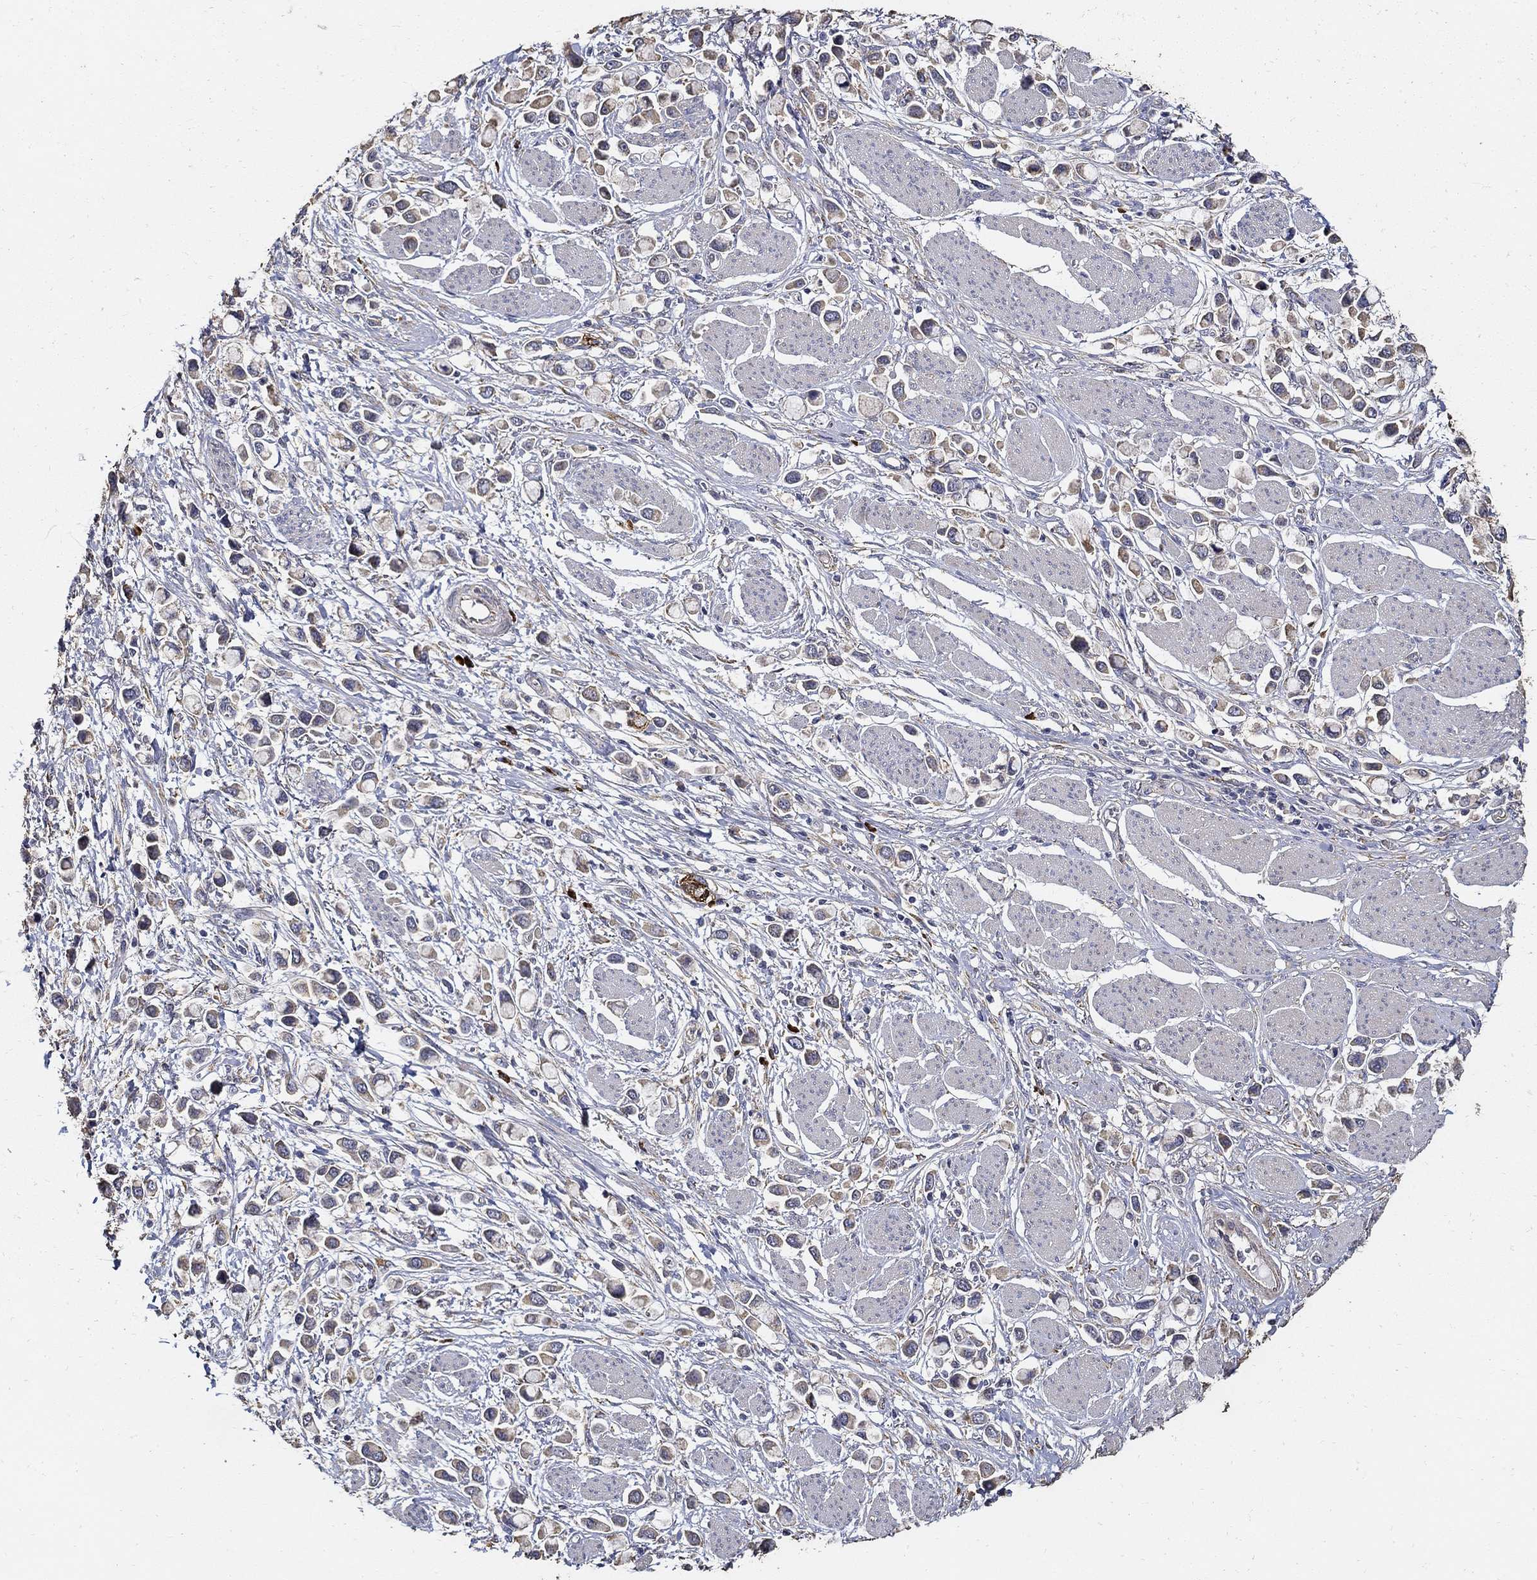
{"staining": {"intensity": "negative", "quantity": "none", "location": "none"}, "tissue": "stomach cancer", "cell_type": "Tumor cells", "image_type": "cancer", "snomed": [{"axis": "morphology", "description": "Adenocarcinoma, NOS"}, {"axis": "topography", "description": "Stomach"}], "caption": "DAB immunohistochemical staining of human adenocarcinoma (stomach) reveals no significant staining in tumor cells. Brightfield microscopy of immunohistochemistry (IHC) stained with DAB (3,3'-diaminobenzidine) (brown) and hematoxylin (blue), captured at high magnification.", "gene": "EMILIN3", "patient": {"sex": "female", "age": 81}}